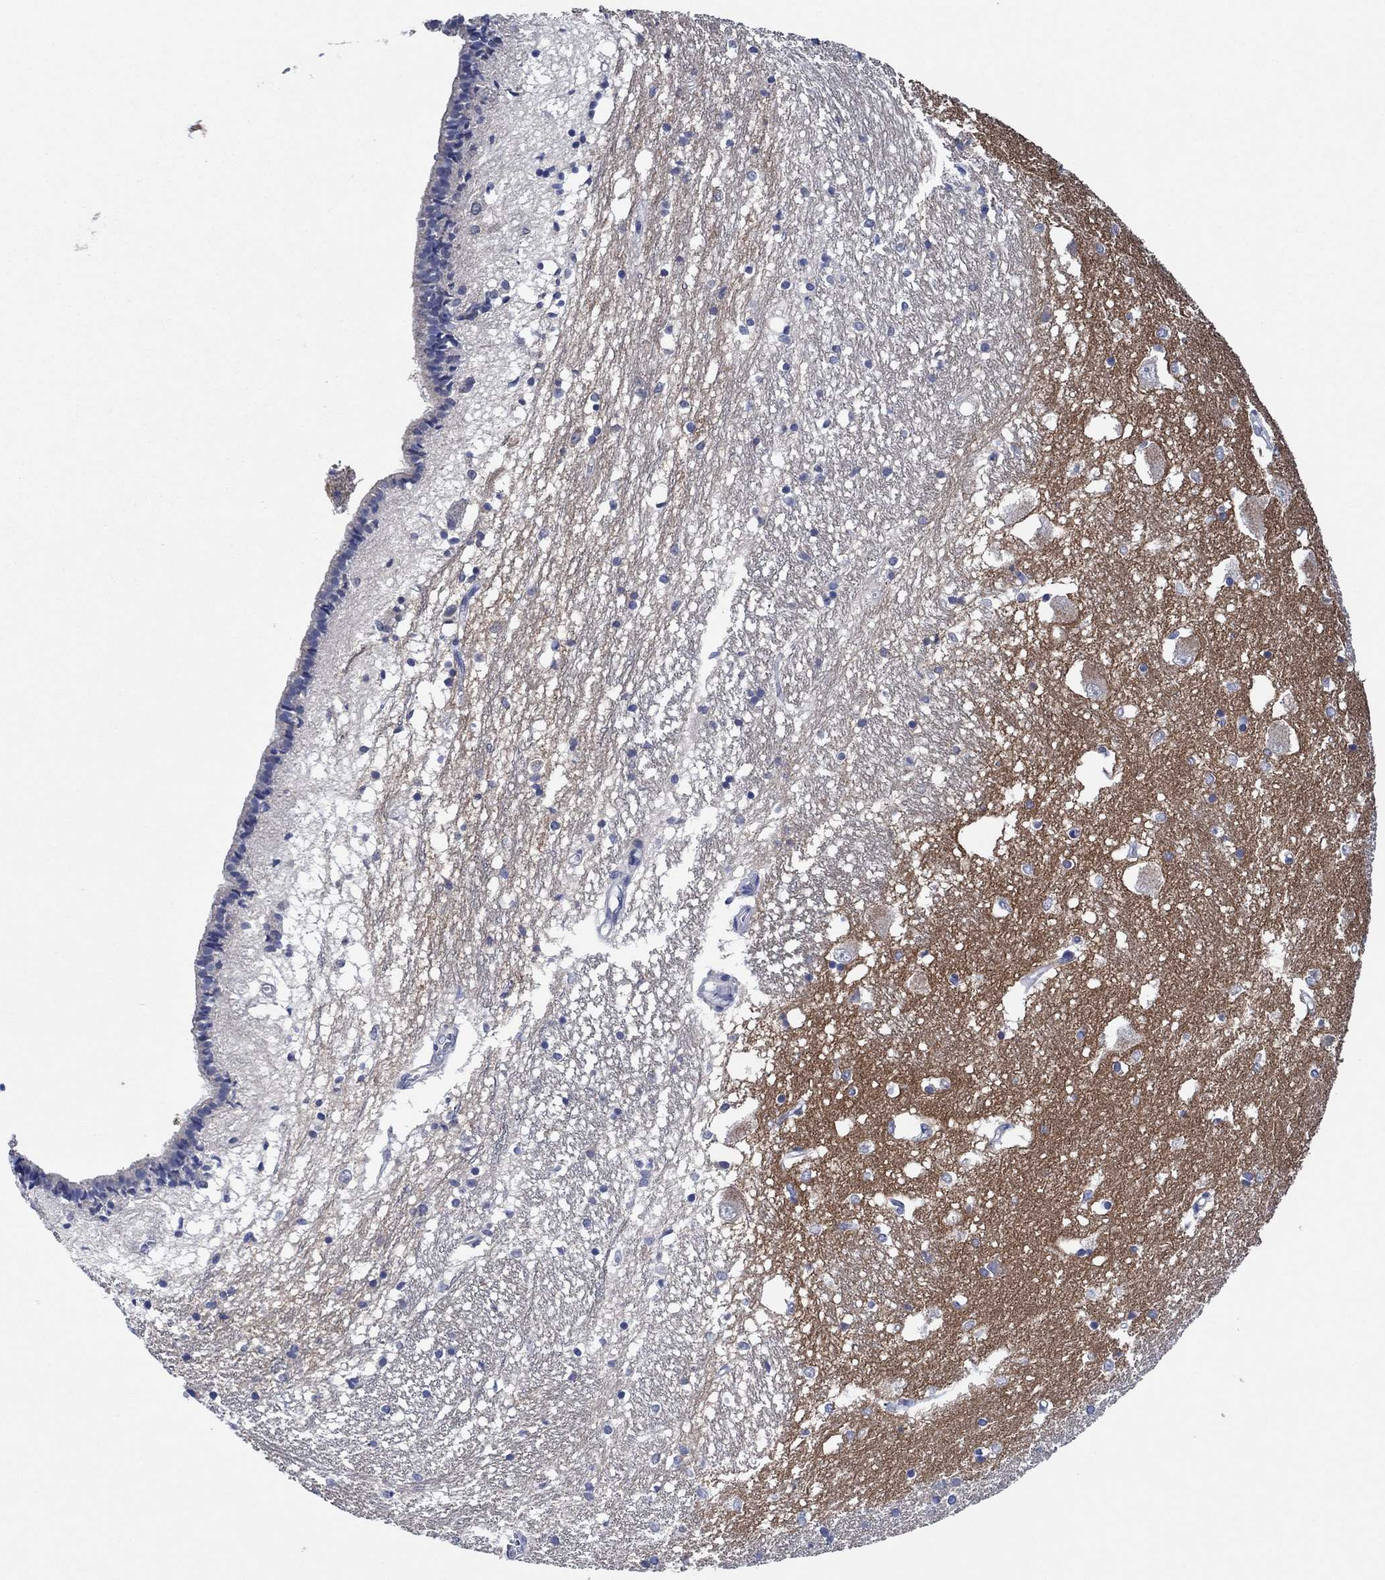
{"staining": {"intensity": "negative", "quantity": "none", "location": "none"}, "tissue": "caudate", "cell_type": "Glial cells", "image_type": "normal", "snomed": [{"axis": "morphology", "description": "Normal tissue, NOS"}, {"axis": "topography", "description": "Lateral ventricle wall"}], "caption": "Immunohistochemistry micrograph of benign caudate: caudate stained with DAB exhibits no significant protein expression in glial cells.", "gene": "PRRT3", "patient": {"sex": "female", "age": 71}}